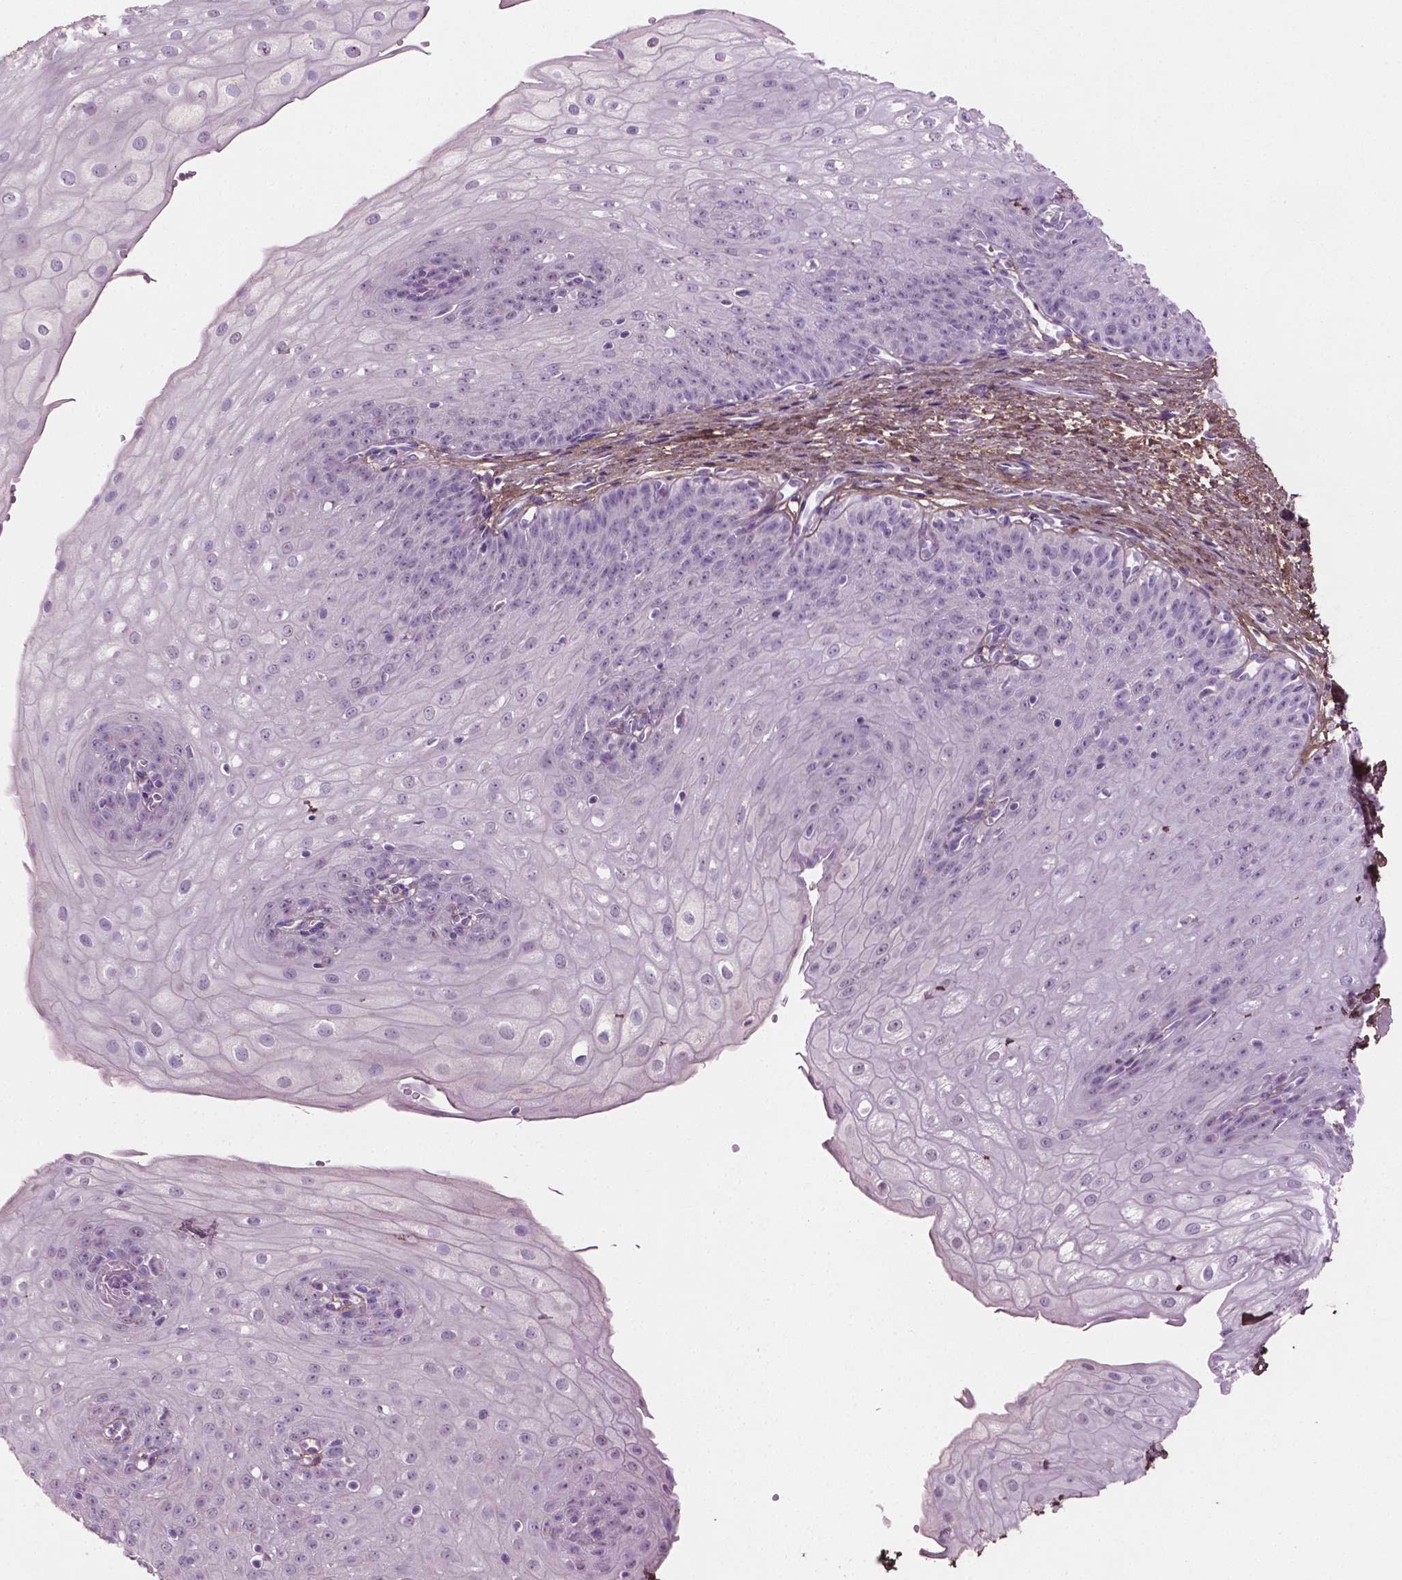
{"staining": {"intensity": "negative", "quantity": "none", "location": "none"}, "tissue": "esophagus", "cell_type": "Squamous epithelial cells", "image_type": "normal", "snomed": [{"axis": "morphology", "description": "Normal tissue, NOS"}, {"axis": "topography", "description": "Esophagus"}], "caption": "Esophagus stained for a protein using immunohistochemistry displays no staining squamous epithelial cells.", "gene": "DLG2", "patient": {"sex": "male", "age": 71}}